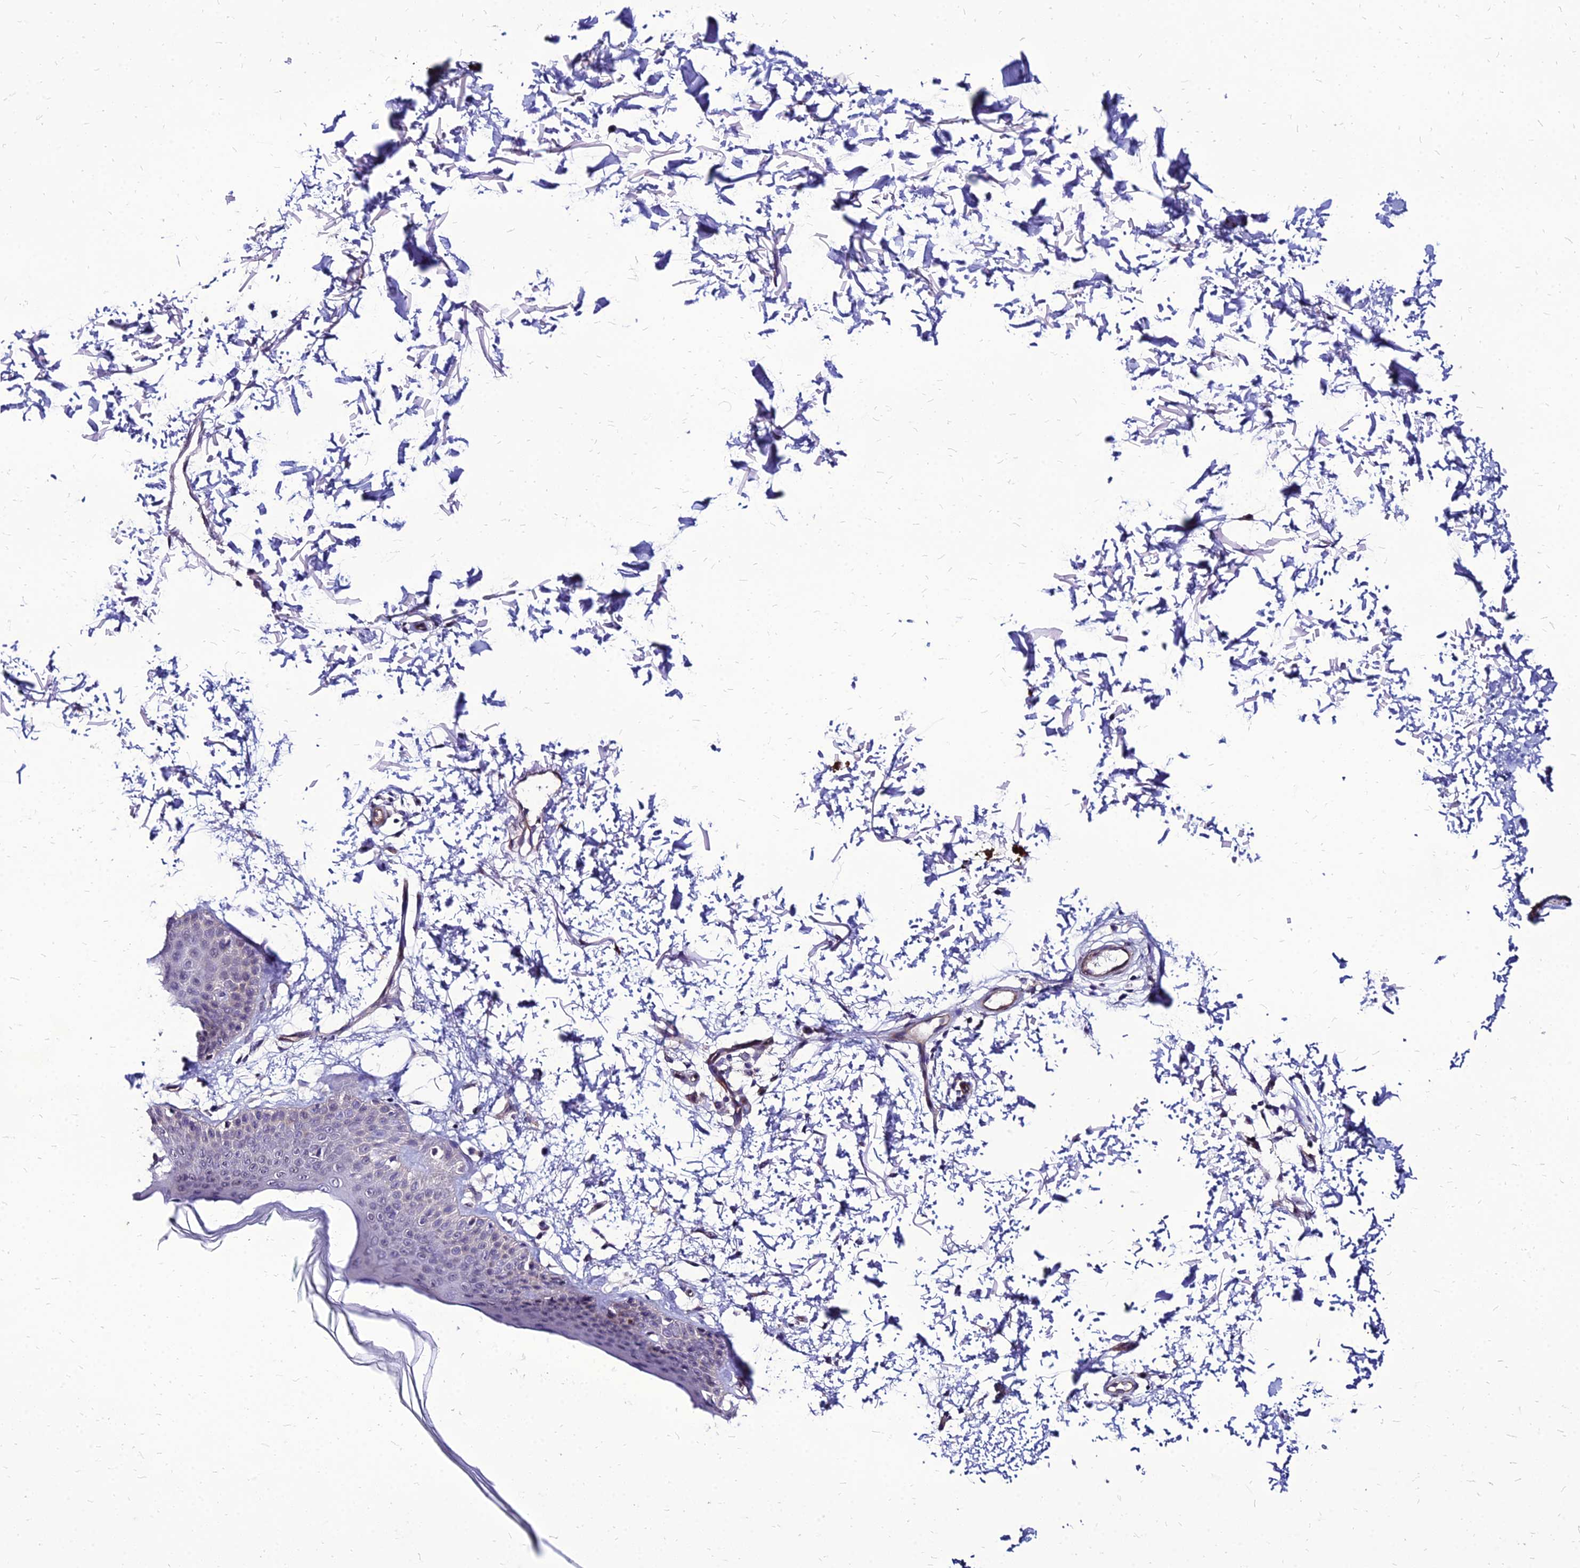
{"staining": {"intensity": "negative", "quantity": "none", "location": "none"}, "tissue": "skin", "cell_type": "Fibroblasts", "image_type": "normal", "snomed": [{"axis": "morphology", "description": "Normal tissue, NOS"}, {"axis": "topography", "description": "Skin"}], "caption": "Image shows no protein expression in fibroblasts of benign skin.", "gene": "YEATS2", "patient": {"sex": "male", "age": 66}}